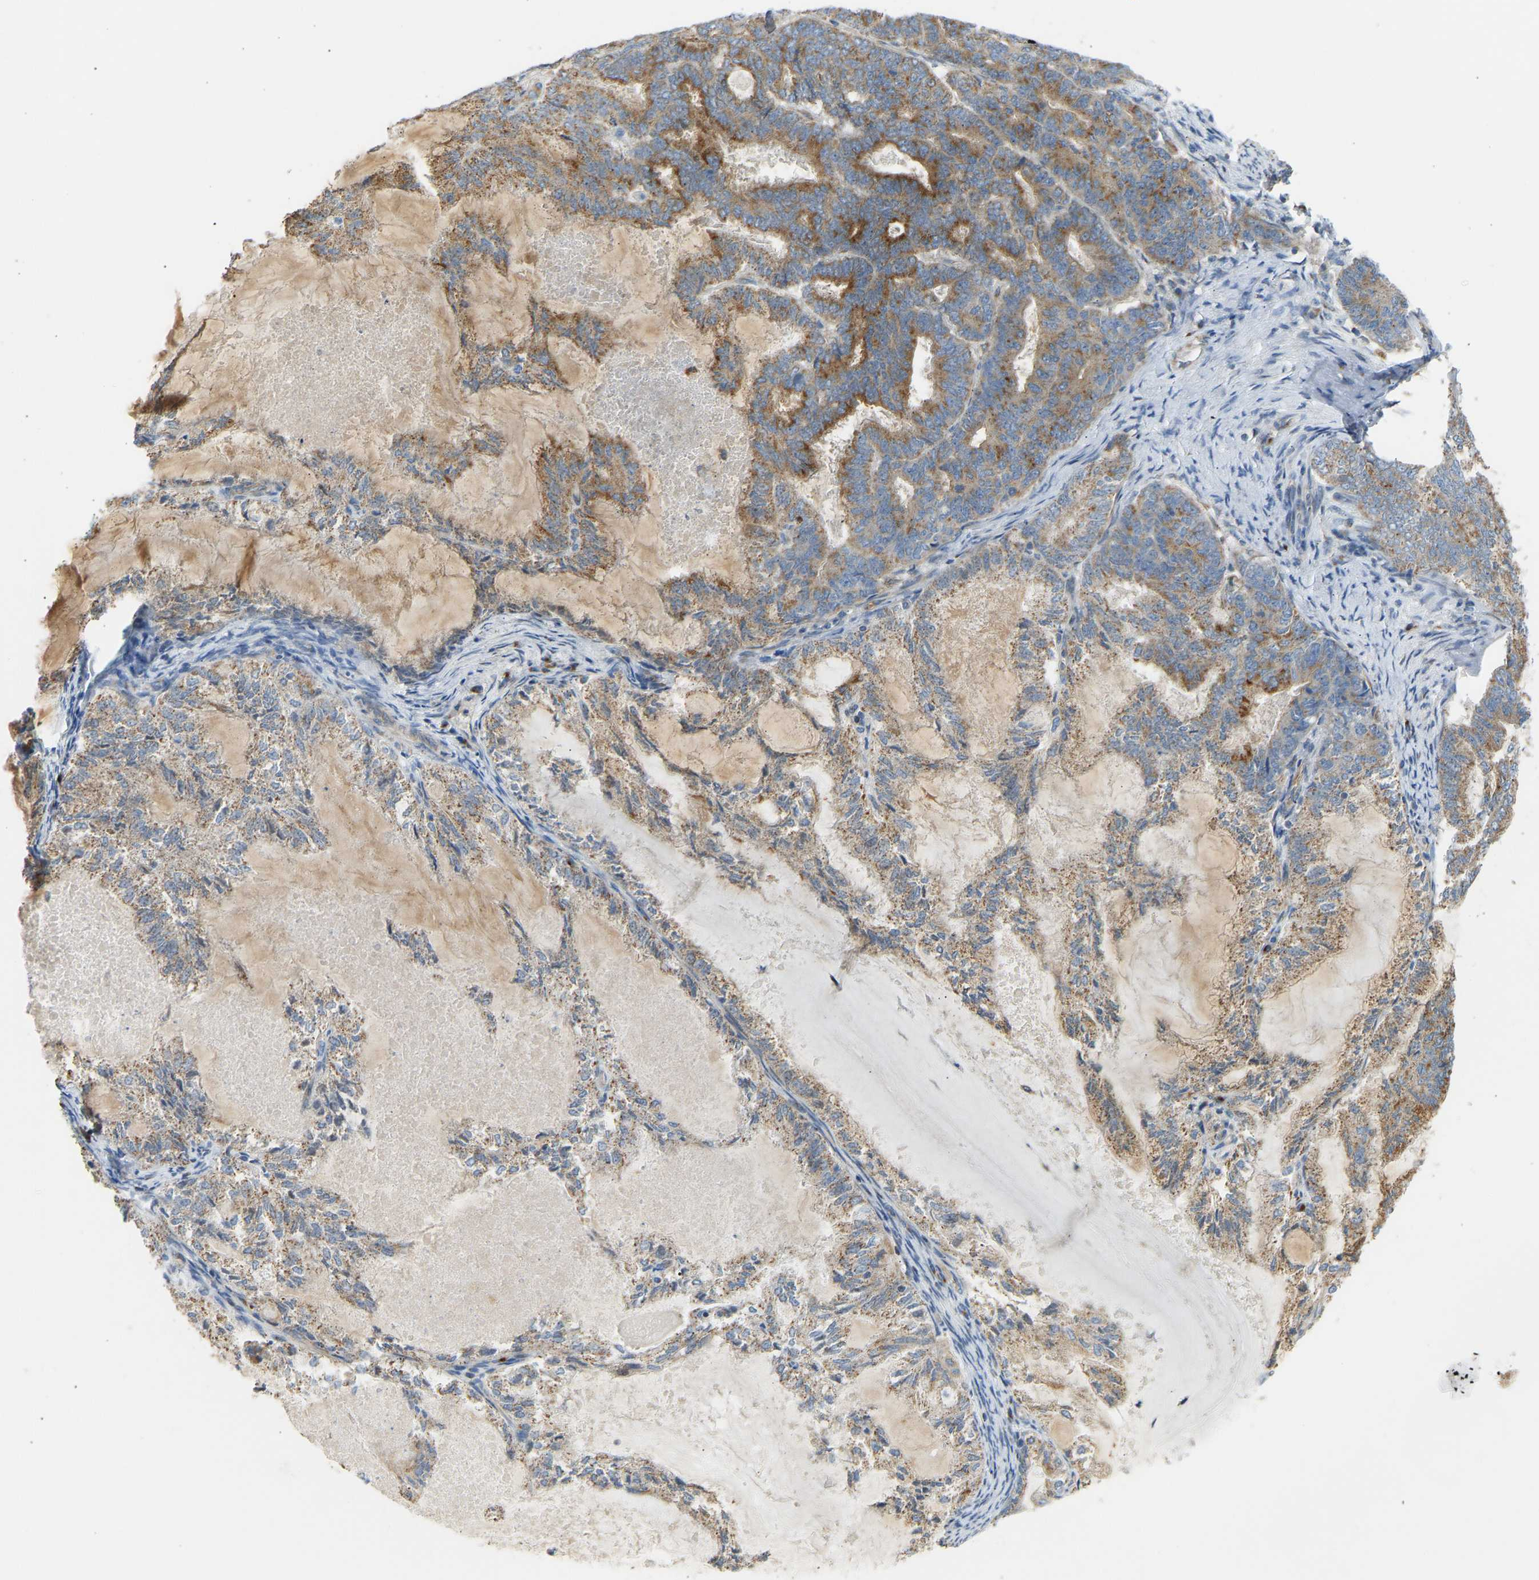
{"staining": {"intensity": "moderate", "quantity": ">75%", "location": "cytoplasmic/membranous"}, "tissue": "endometrial cancer", "cell_type": "Tumor cells", "image_type": "cancer", "snomed": [{"axis": "morphology", "description": "Adenocarcinoma, NOS"}, {"axis": "topography", "description": "Endometrium"}], "caption": "Immunohistochemical staining of human endometrial cancer reveals medium levels of moderate cytoplasmic/membranous expression in about >75% of tumor cells.", "gene": "YIPF2", "patient": {"sex": "female", "age": 86}}